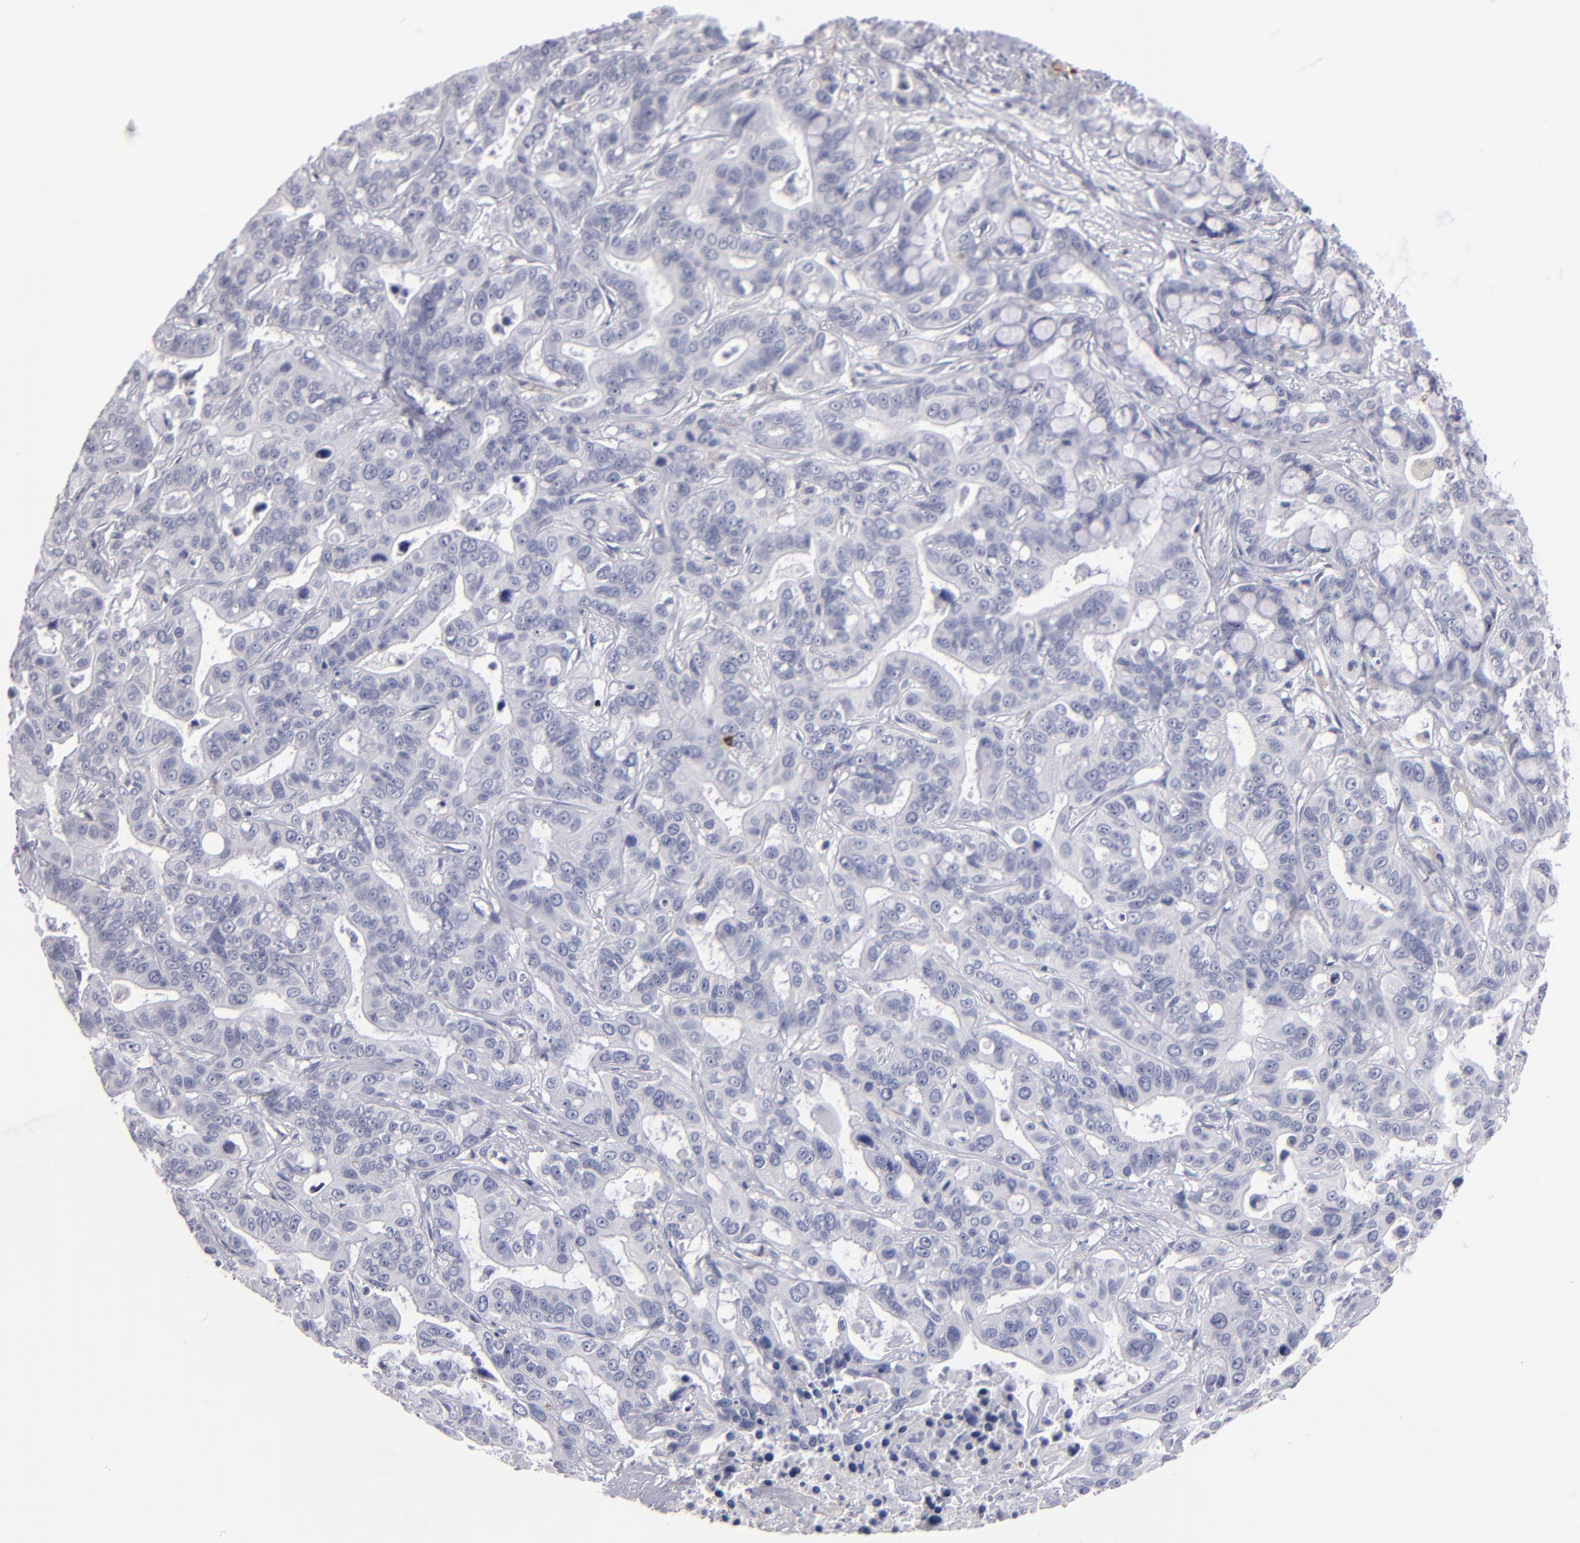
{"staining": {"intensity": "negative", "quantity": "none", "location": "none"}, "tissue": "liver cancer", "cell_type": "Tumor cells", "image_type": "cancer", "snomed": [{"axis": "morphology", "description": "Cholangiocarcinoma"}, {"axis": "topography", "description": "Liver"}], "caption": "Tumor cells show no significant expression in liver cancer.", "gene": "FABP4", "patient": {"sex": "female", "age": 65}}